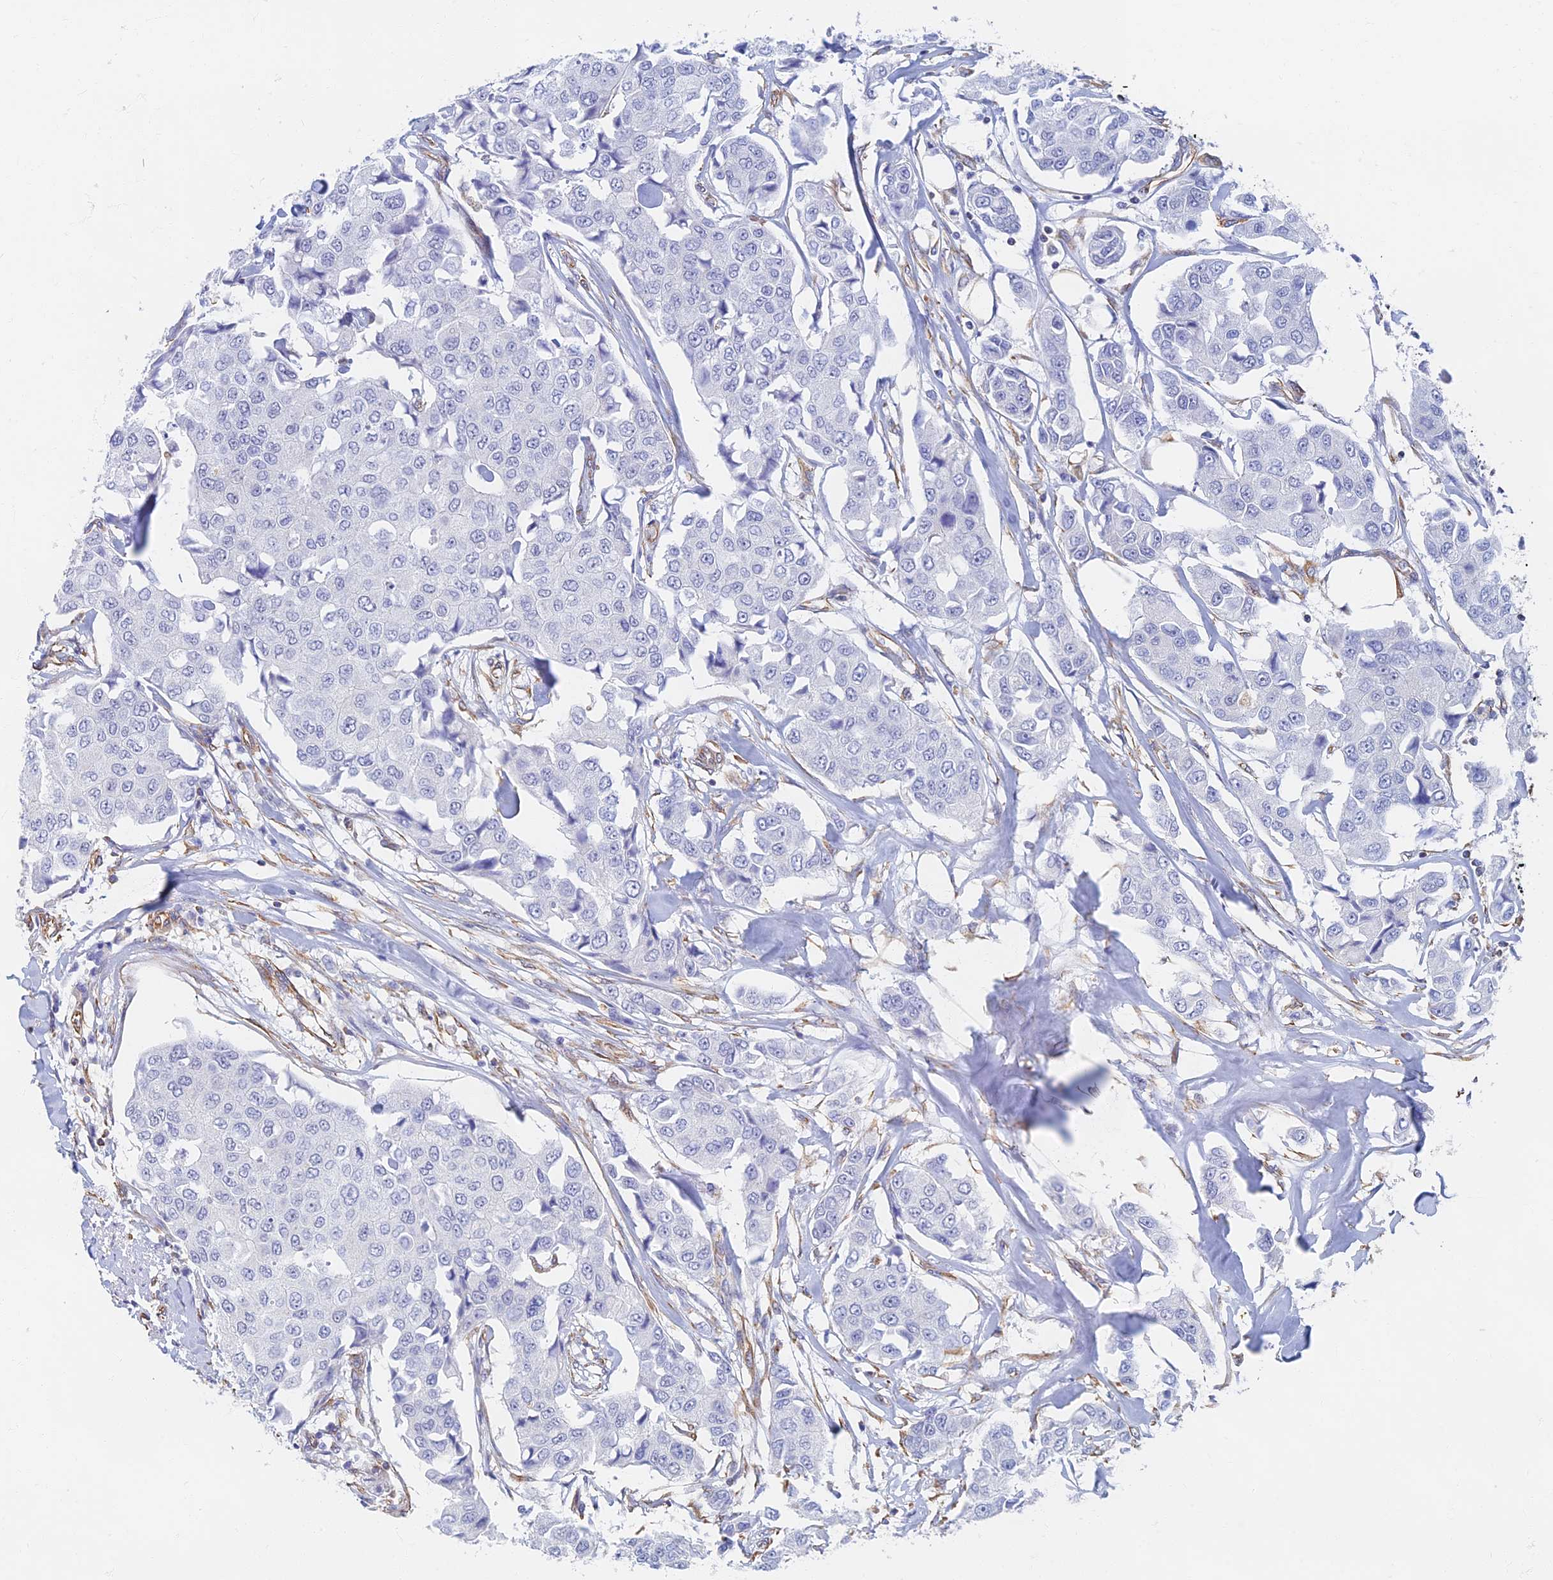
{"staining": {"intensity": "negative", "quantity": "none", "location": "none"}, "tissue": "breast cancer", "cell_type": "Tumor cells", "image_type": "cancer", "snomed": [{"axis": "morphology", "description": "Duct carcinoma"}, {"axis": "topography", "description": "Breast"}], "caption": "Tumor cells show no significant expression in breast infiltrating ductal carcinoma. Nuclei are stained in blue.", "gene": "RMC1", "patient": {"sex": "female", "age": 80}}